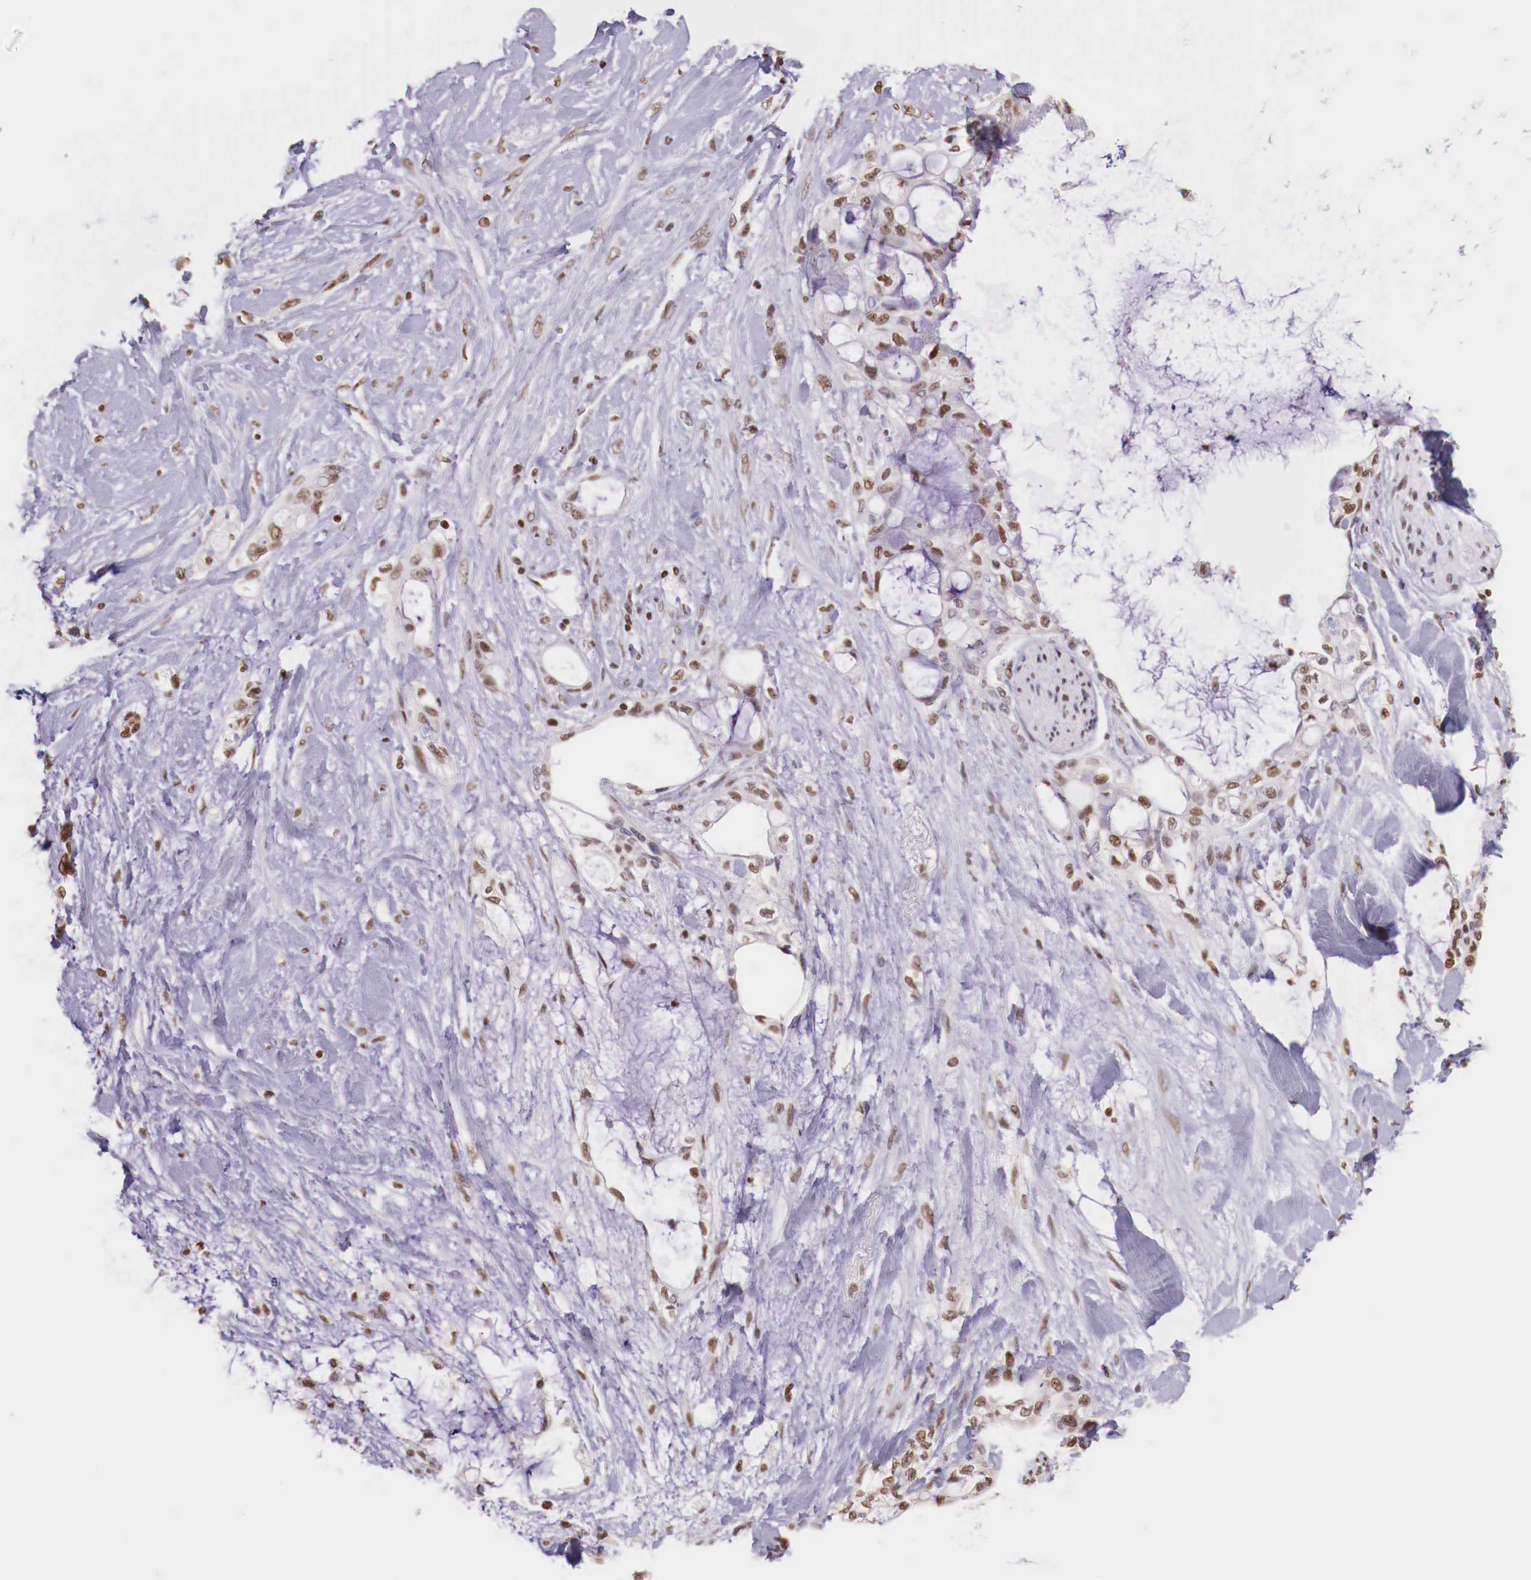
{"staining": {"intensity": "weak", "quantity": "25%-75%", "location": "nuclear"}, "tissue": "pancreatic cancer", "cell_type": "Tumor cells", "image_type": "cancer", "snomed": [{"axis": "morphology", "description": "Adenocarcinoma, NOS"}, {"axis": "topography", "description": "Pancreas"}], "caption": "Immunohistochemistry (IHC) of pancreatic cancer exhibits low levels of weak nuclear staining in about 25%-75% of tumor cells. The protein is stained brown, and the nuclei are stained in blue (DAB (3,3'-diaminobenzidine) IHC with brightfield microscopy, high magnification).", "gene": "SP1", "patient": {"sex": "female", "age": 70}}